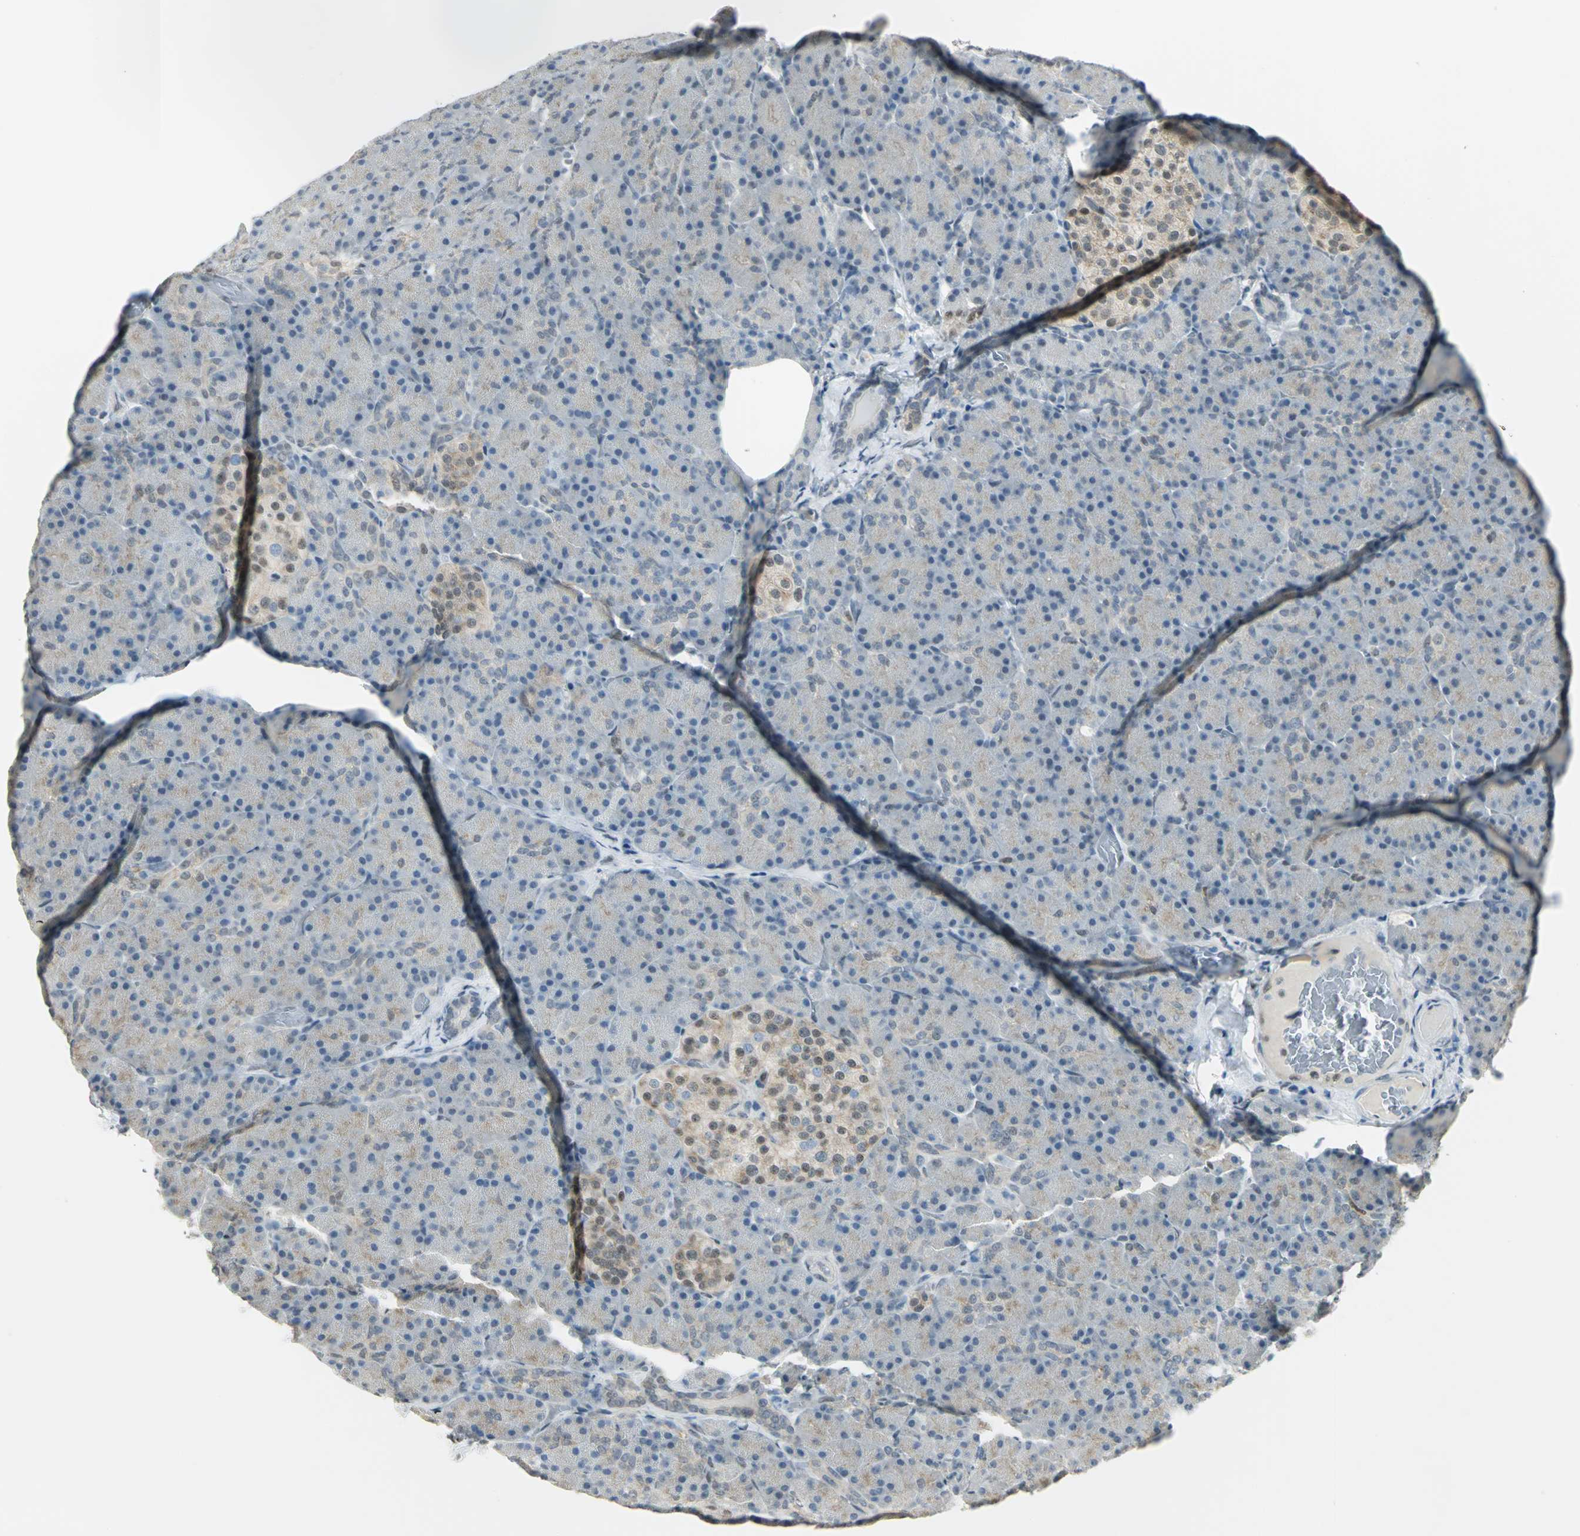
{"staining": {"intensity": "weak", "quantity": ">75%", "location": "cytoplasmic/membranous,nuclear"}, "tissue": "pancreas", "cell_type": "Exocrine glandular cells", "image_type": "normal", "snomed": [{"axis": "morphology", "description": "Normal tissue, NOS"}, {"axis": "topography", "description": "Pancreas"}], "caption": "Benign pancreas displays weak cytoplasmic/membranous,nuclear positivity in about >75% of exocrine glandular cells, visualized by immunohistochemistry. (DAB IHC with brightfield microscopy, high magnification).", "gene": "DDX5", "patient": {"sex": "female", "age": 43}}